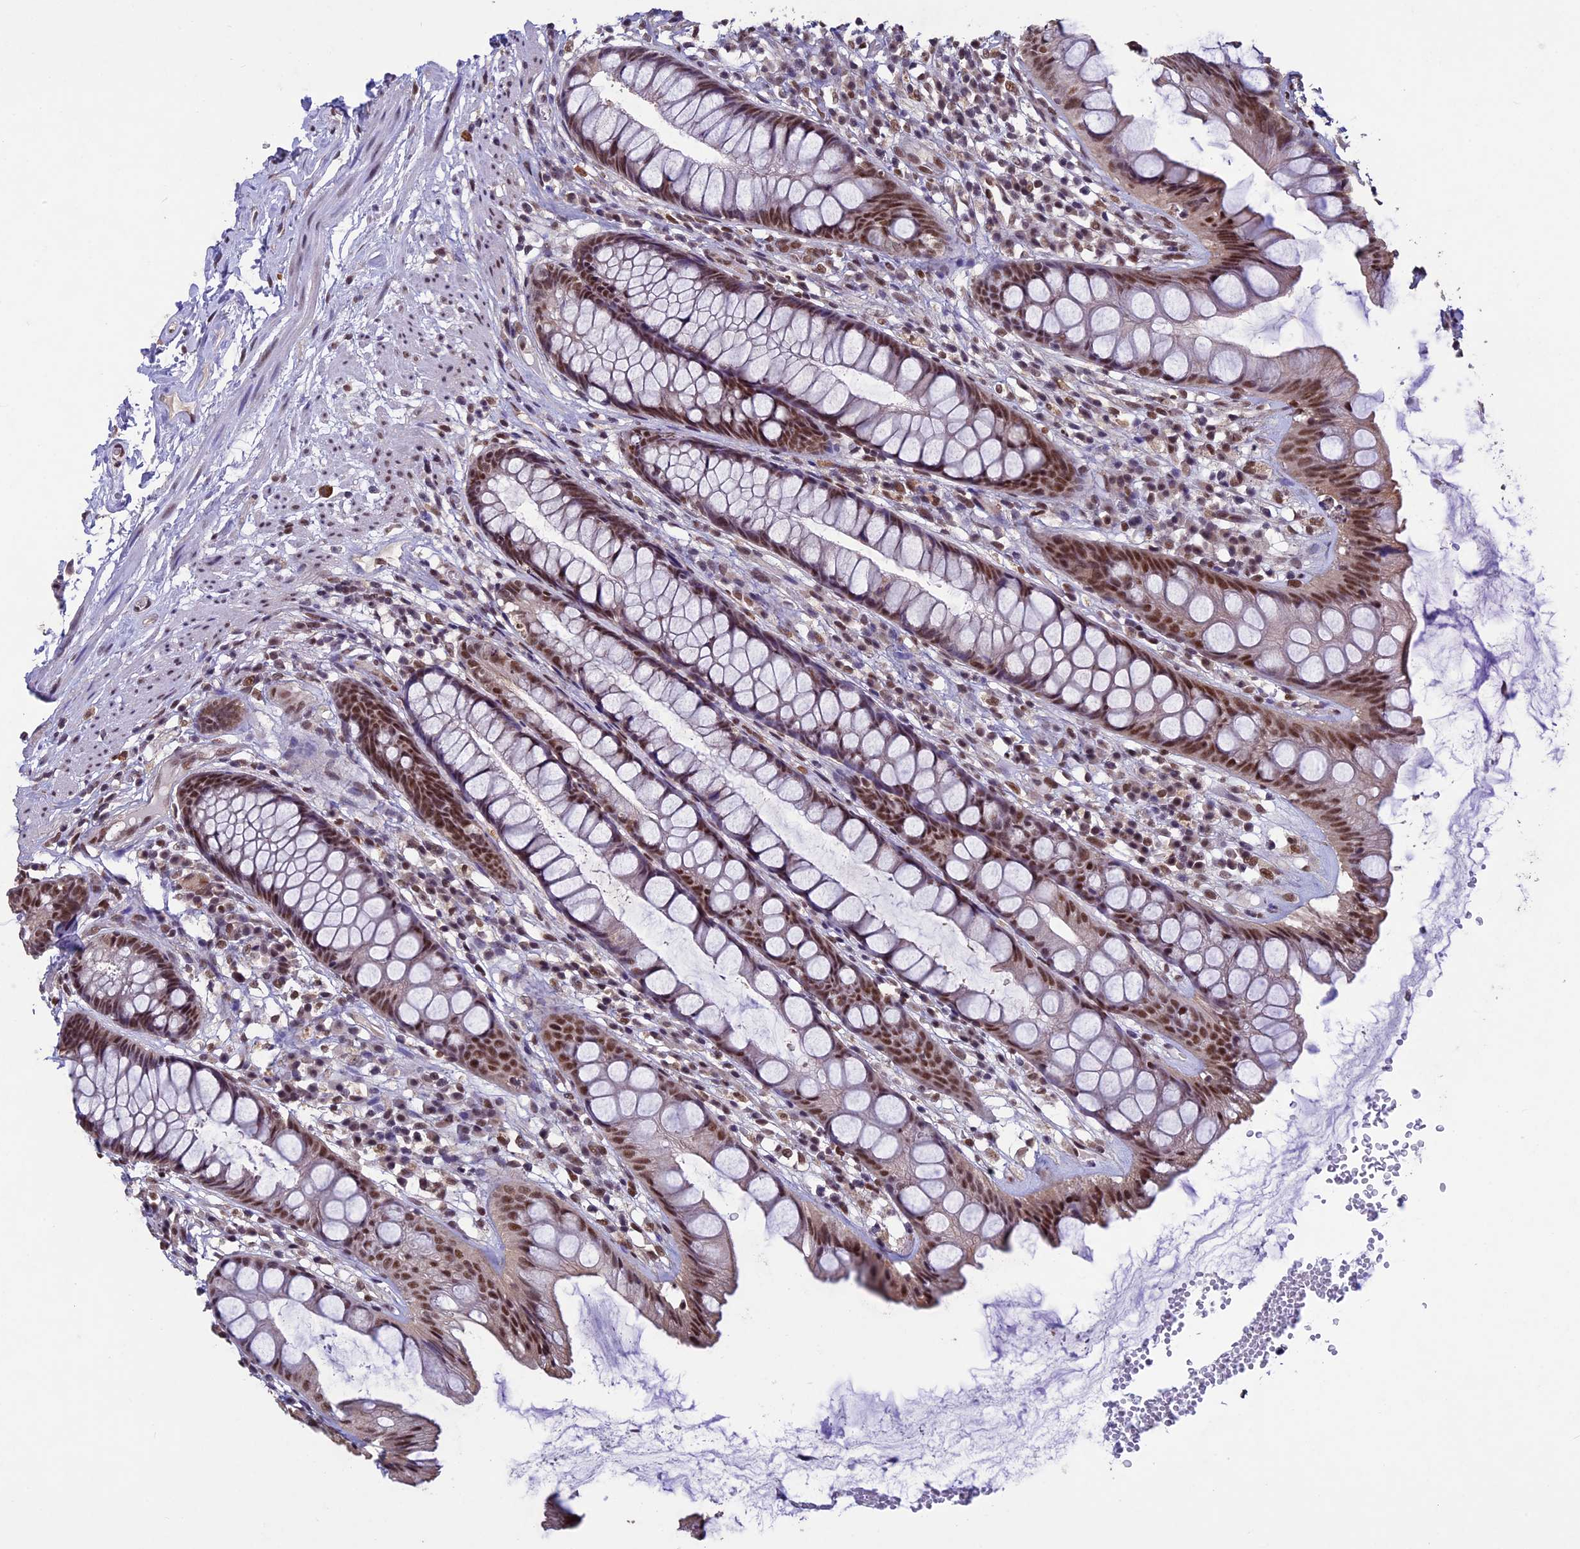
{"staining": {"intensity": "strong", "quantity": ">75%", "location": "nuclear"}, "tissue": "rectum", "cell_type": "Glandular cells", "image_type": "normal", "snomed": [{"axis": "morphology", "description": "Normal tissue, NOS"}, {"axis": "topography", "description": "Rectum"}], "caption": "This photomicrograph shows benign rectum stained with IHC to label a protein in brown. The nuclear of glandular cells show strong positivity for the protein. Nuclei are counter-stained blue.", "gene": "RNF40", "patient": {"sex": "male", "age": 74}}